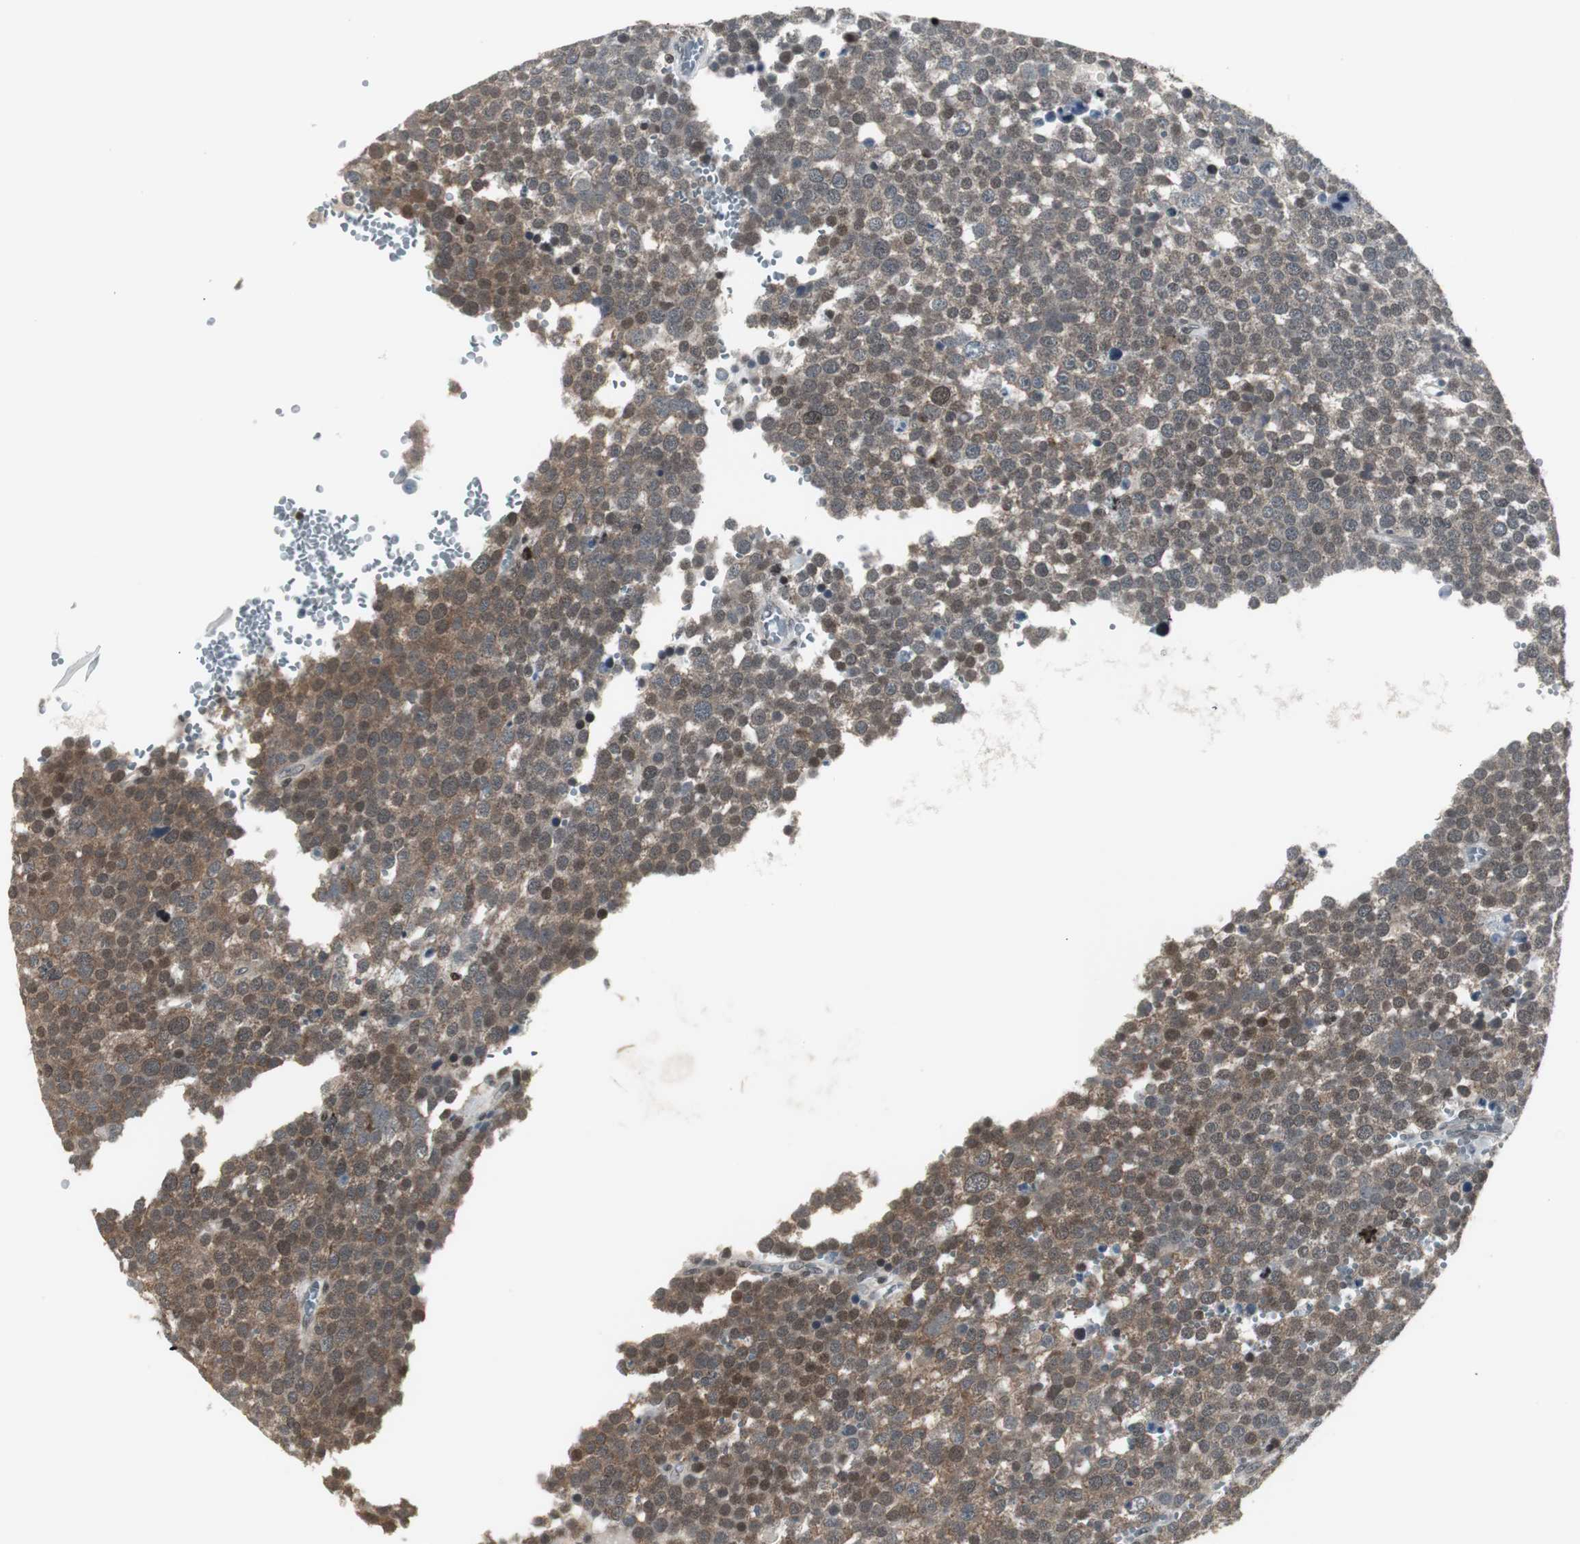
{"staining": {"intensity": "moderate", "quantity": ">75%", "location": "cytoplasmic/membranous,nuclear"}, "tissue": "testis cancer", "cell_type": "Tumor cells", "image_type": "cancer", "snomed": [{"axis": "morphology", "description": "Seminoma, NOS"}, {"axis": "topography", "description": "Testis"}], "caption": "High-power microscopy captured an immunohistochemistry histopathology image of testis seminoma, revealing moderate cytoplasmic/membranous and nuclear staining in about >75% of tumor cells.", "gene": "MPG", "patient": {"sex": "male", "age": 71}}